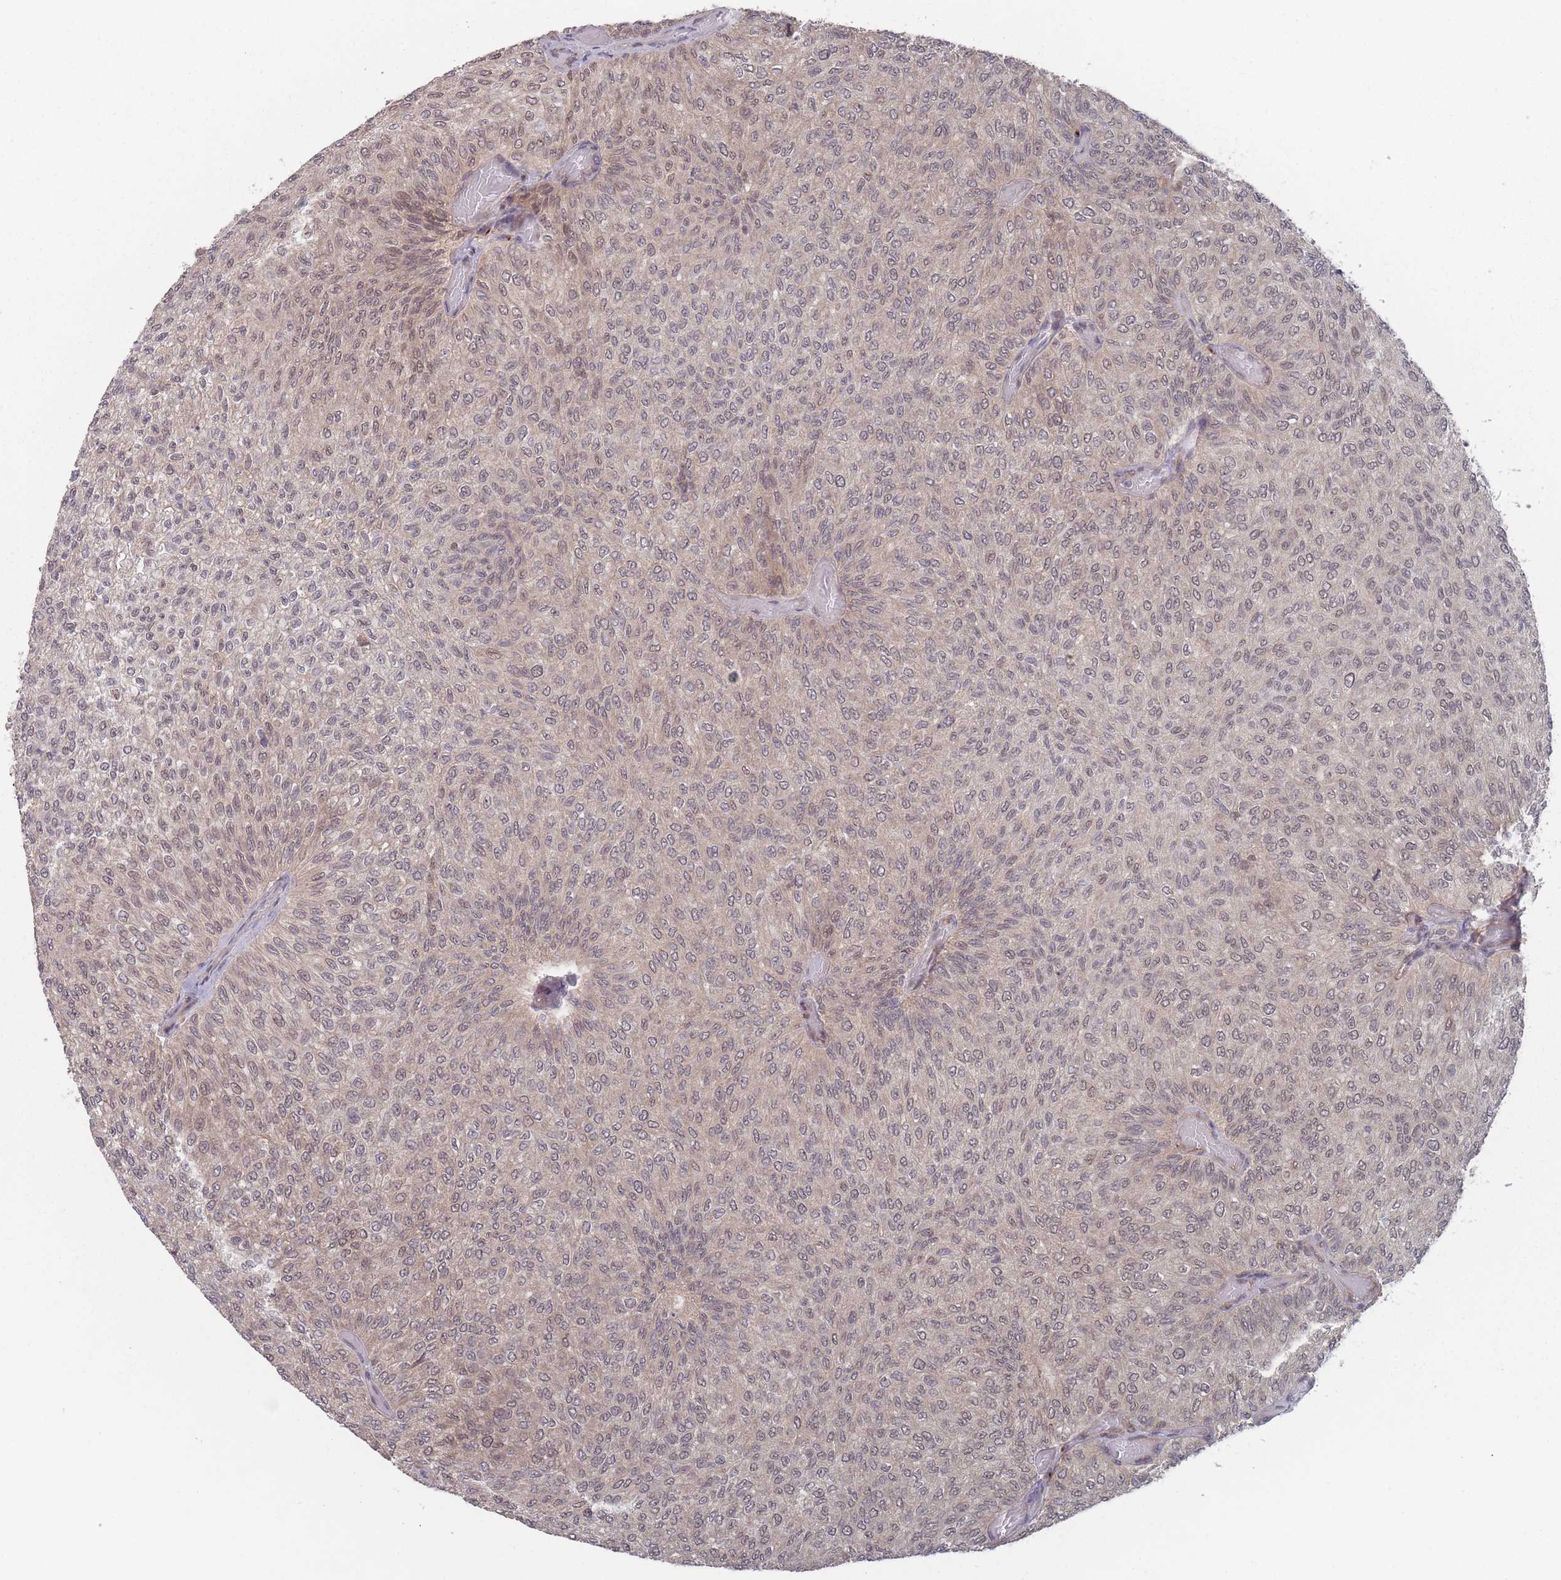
{"staining": {"intensity": "moderate", "quantity": "25%-75%", "location": "nuclear"}, "tissue": "urothelial cancer", "cell_type": "Tumor cells", "image_type": "cancer", "snomed": [{"axis": "morphology", "description": "Urothelial carcinoma, Low grade"}, {"axis": "topography", "description": "Urinary bladder"}], "caption": "A medium amount of moderate nuclear expression is seen in about 25%-75% of tumor cells in low-grade urothelial carcinoma tissue.", "gene": "CNTRL", "patient": {"sex": "male", "age": 78}}